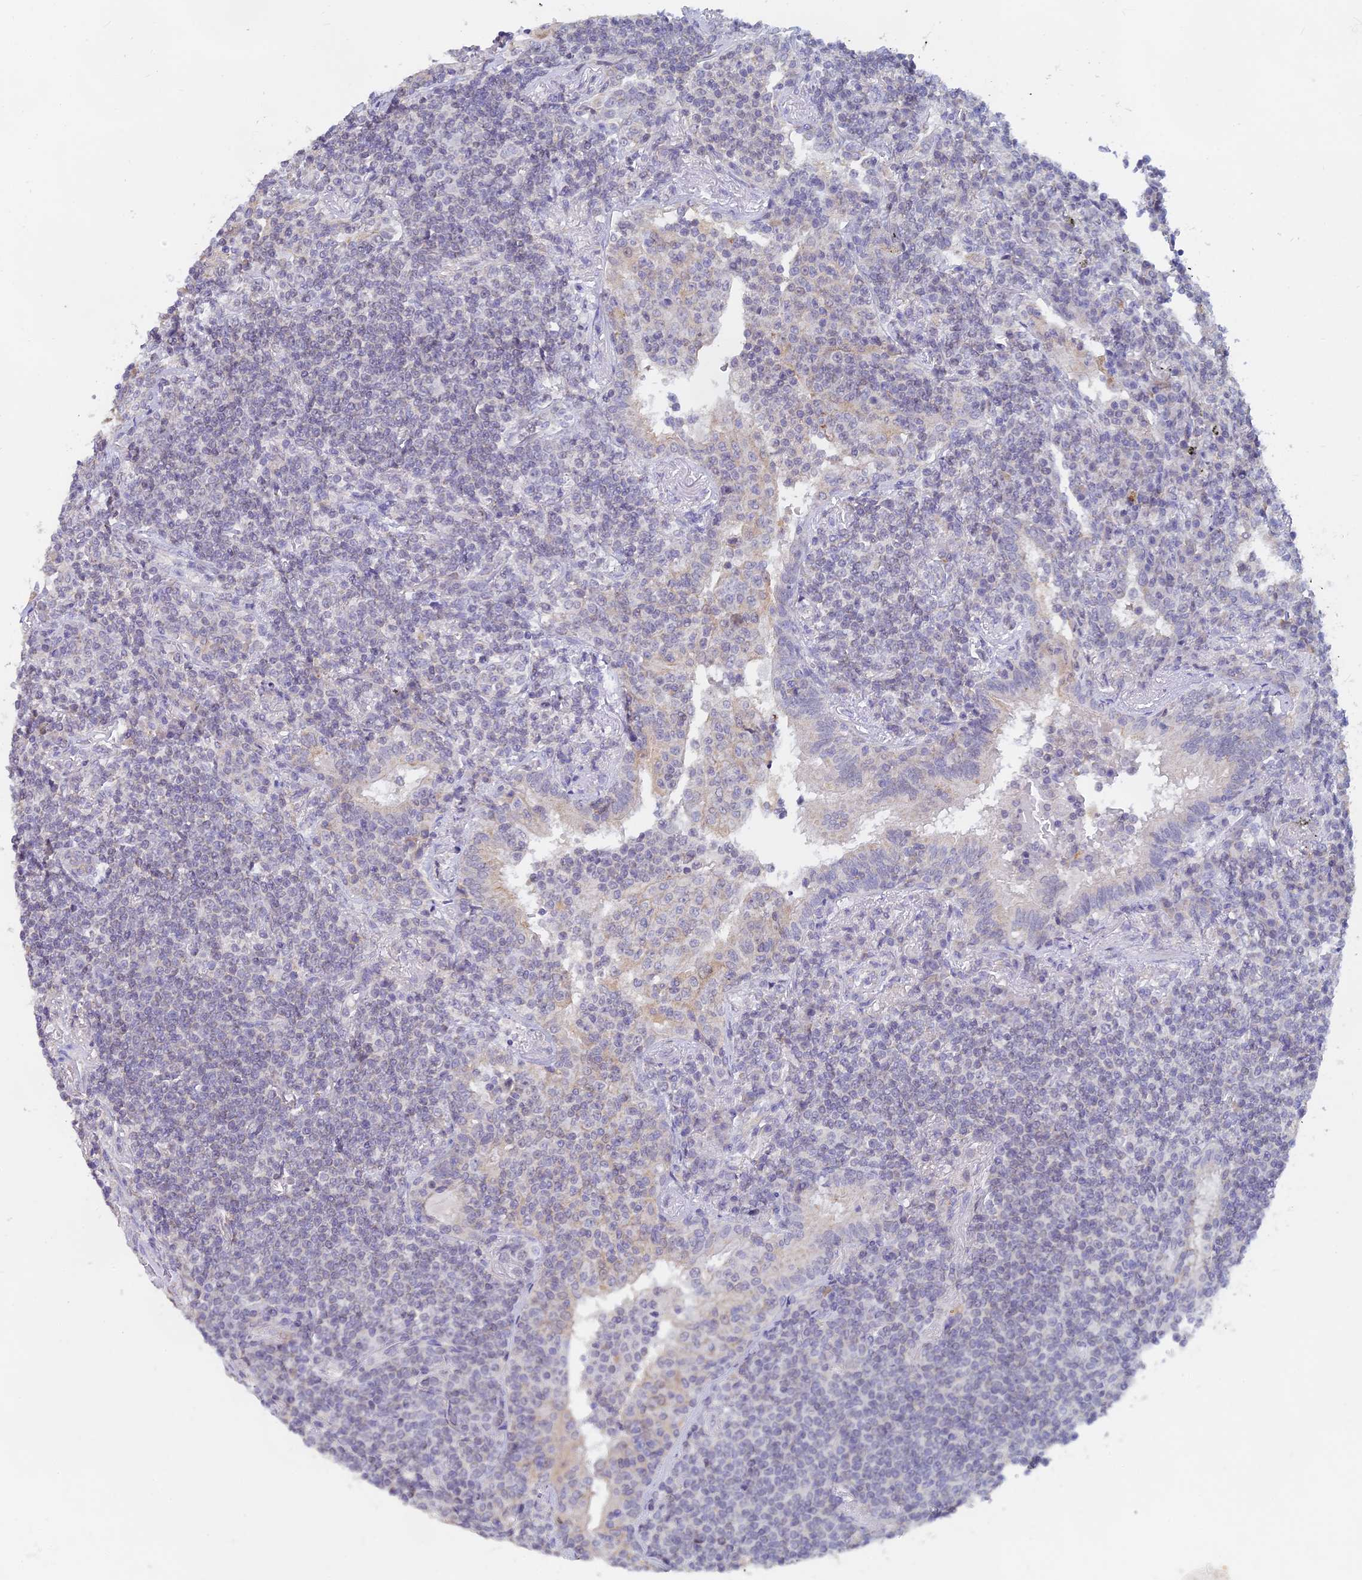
{"staining": {"intensity": "negative", "quantity": "none", "location": "none"}, "tissue": "lymphoma", "cell_type": "Tumor cells", "image_type": "cancer", "snomed": [{"axis": "morphology", "description": "Malignant lymphoma, non-Hodgkin's type, Low grade"}, {"axis": "topography", "description": "Lung"}], "caption": "This is an immunohistochemistry (IHC) photomicrograph of human lymphoma. There is no expression in tumor cells.", "gene": "LRIF1", "patient": {"sex": "female", "age": 71}}